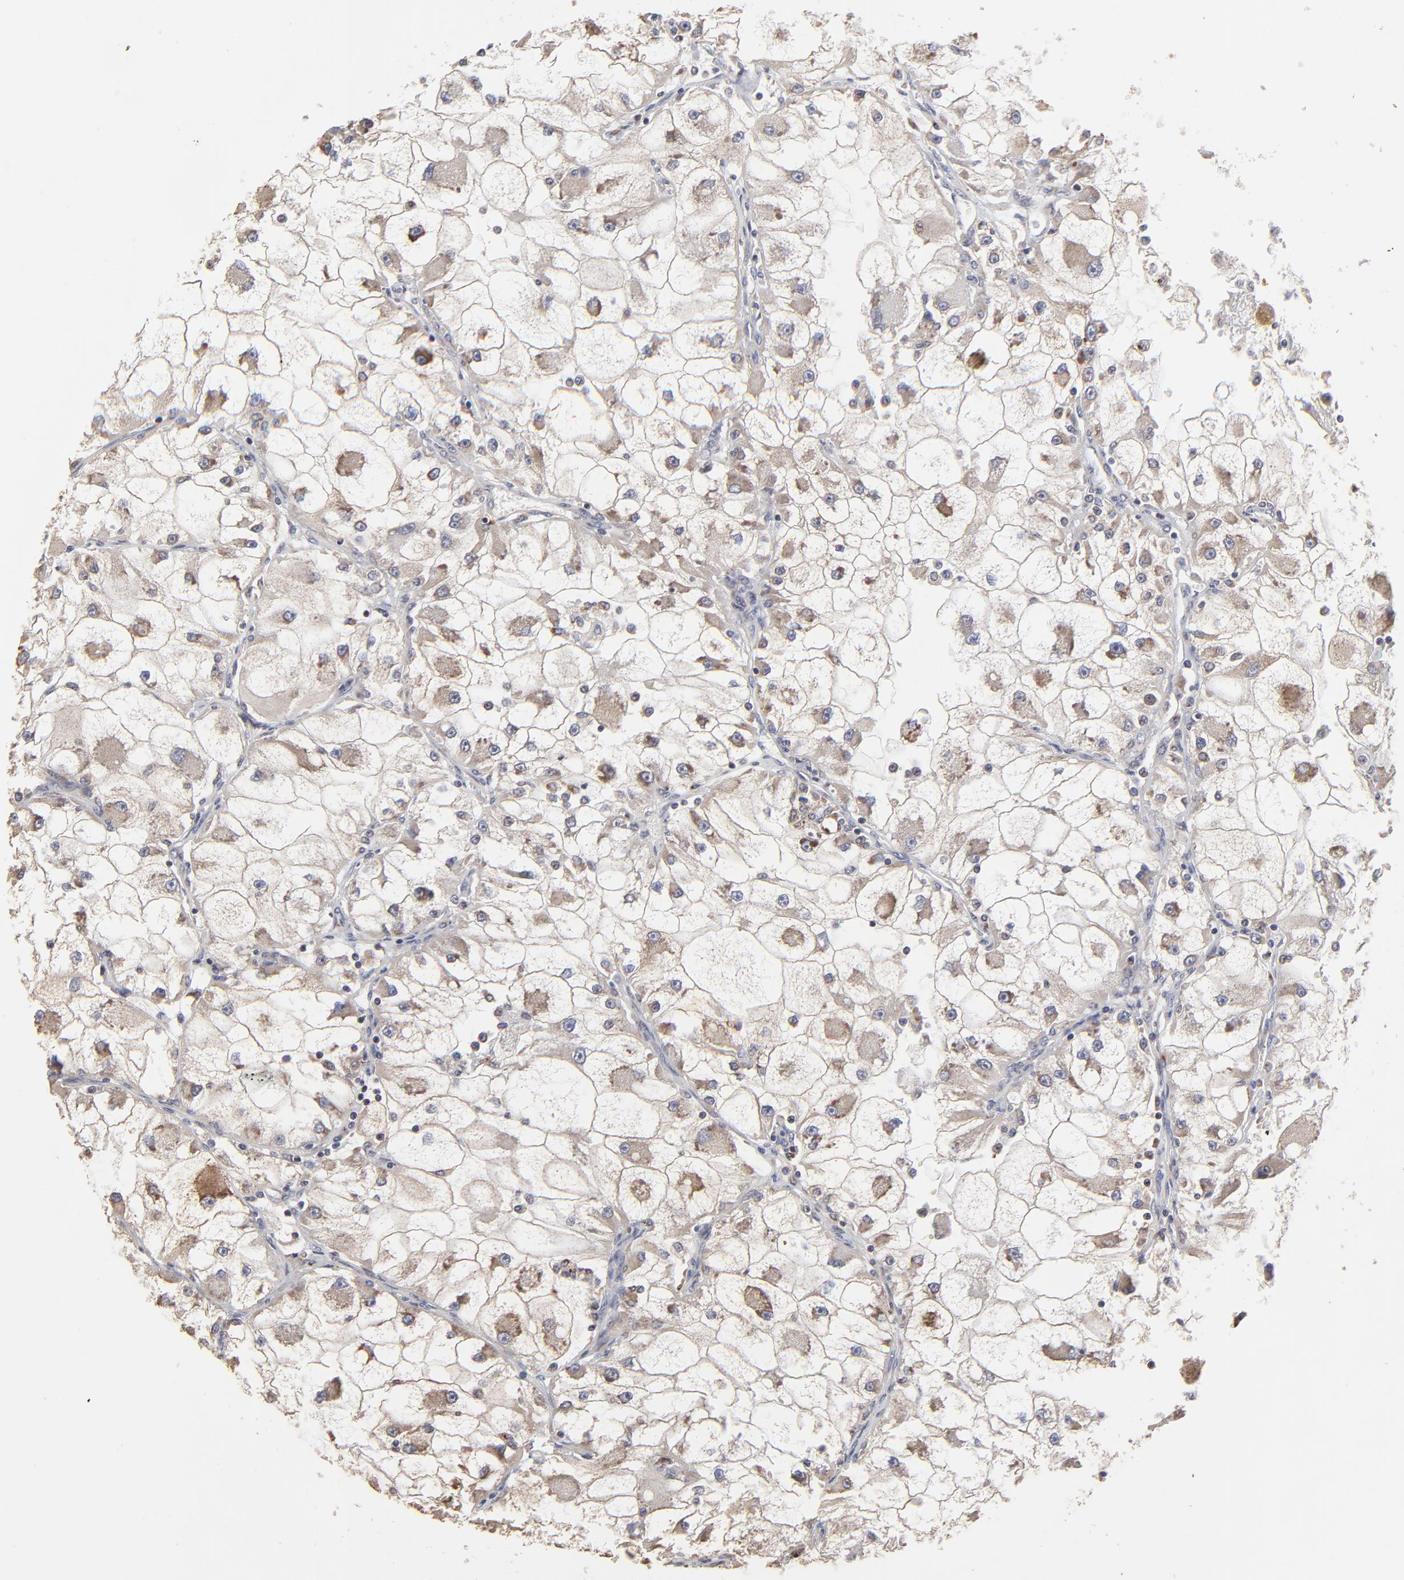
{"staining": {"intensity": "weak", "quantity": "25%-75%", "location": "cytoplasmic/membranous"}, "tissue": "renal cancer", "cell_type": "Tumor cells", "image_type": "cancer", "snomed": [{"axis": "morphology", "description": "Adenocarcinoma, NOS"}, {"axis": "topography", "description": "Kidney"}], "caption": "DAB immunohistochemical staining of human adenocarcinoma (renal) reveals weak cytoplasmic/membranous protein expression in approximately 25%-75% of tumor cells.", "gene": "ELP2", "patient": {"sex": "female", "age": 73}}